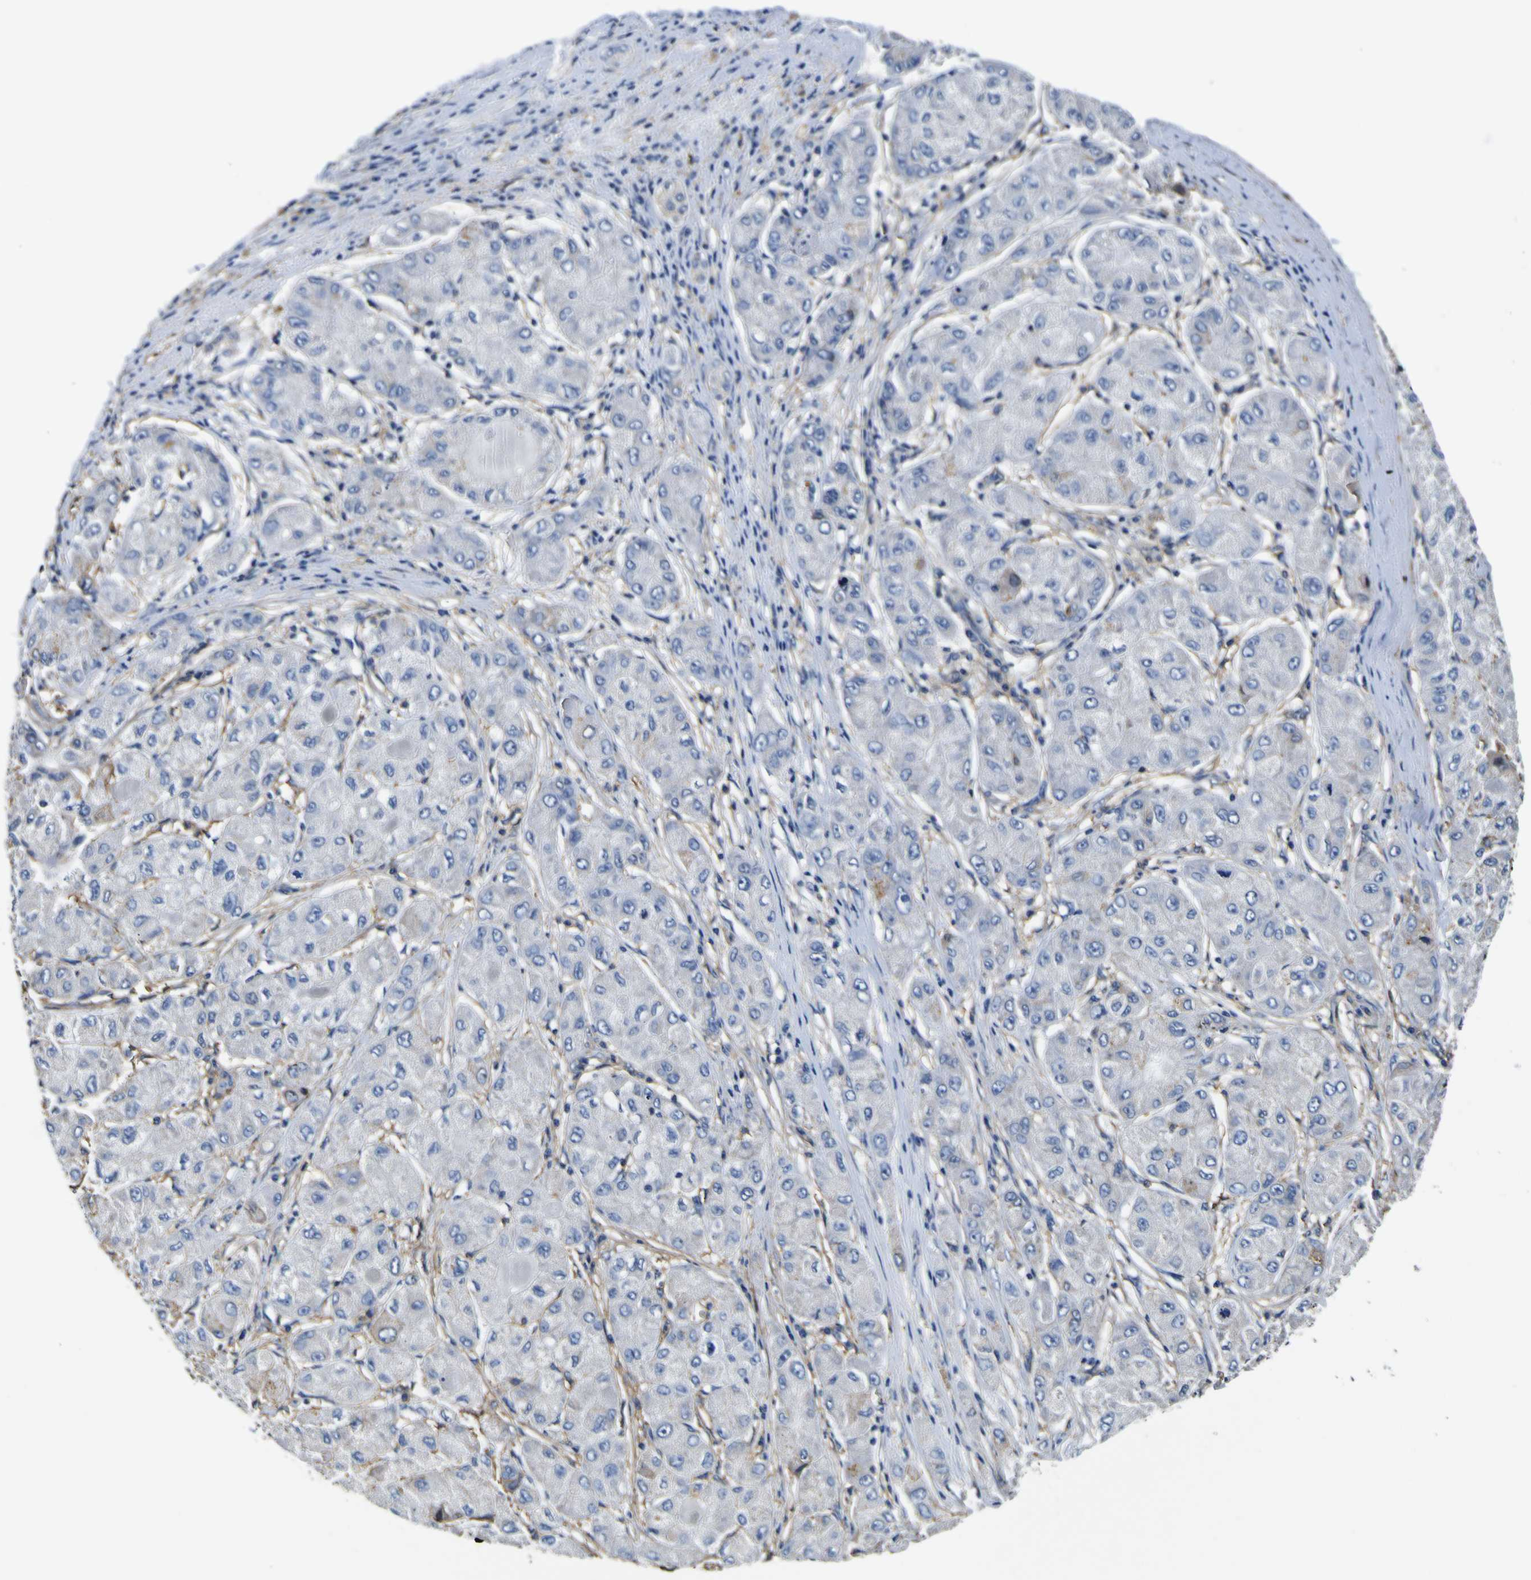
{"staining": {"intensity": "negative", "quantity": "none", "location": "none"}, "tissue": "liver cancer", "cell_type": "Tumor cells", "image_type": "cancer", "snomed": [{"axis": "morphology", "description": "Carcinoma, Hepatocellular, NOS"}, {"axis": "topography", "description": "Liver"}], "caption": "Immunohistochemistry (IHC) of human hepatocellular carcinoma (liver) displays no expression in tumor cells.", "gene": "PXDN", "patient": {"sex": "male", "age": 80}}